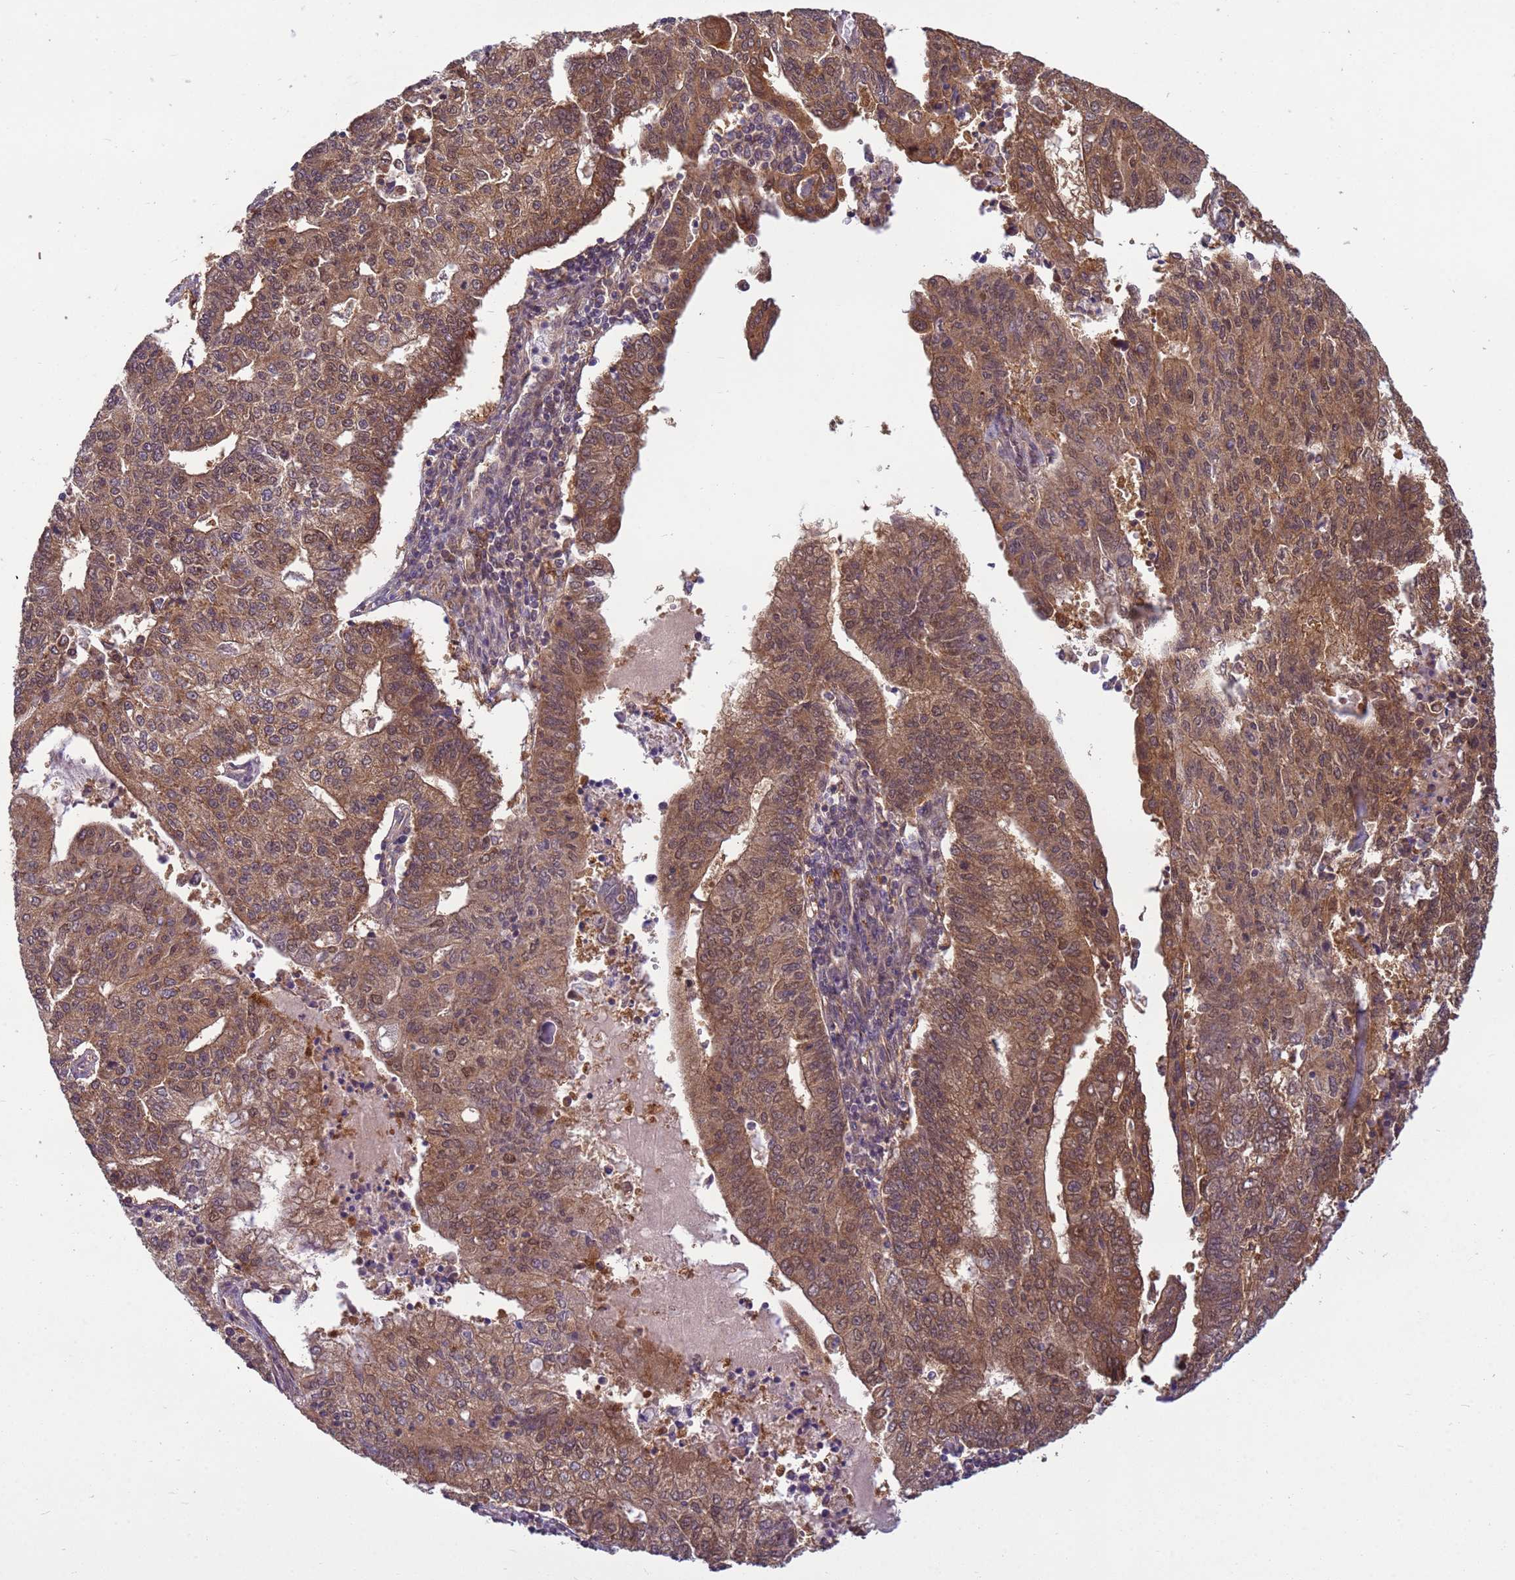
{"staining": {"intensity": "moderate", "quantity": ">75%", "location": "cytoplasmic/membranous,nuclear"}, "tissue": "endometrial cancer", "cell_type": "Tumor cells", "image_type": "cancer", "snomed": [{"axis": "morphology", "description": "Adenocarcinoma, NOS"}, {"axis": "topography", "description": "Endometrium"}], "caption": "Immunohistochemical staining of adenocarcinoma (endometrial) shows moderate cytoplasmic/membranous and nuclear protein staining in about >75% of tumor cells.", "gene": "NPEPPS", "patient": {"sex": "female", "age": 59}}